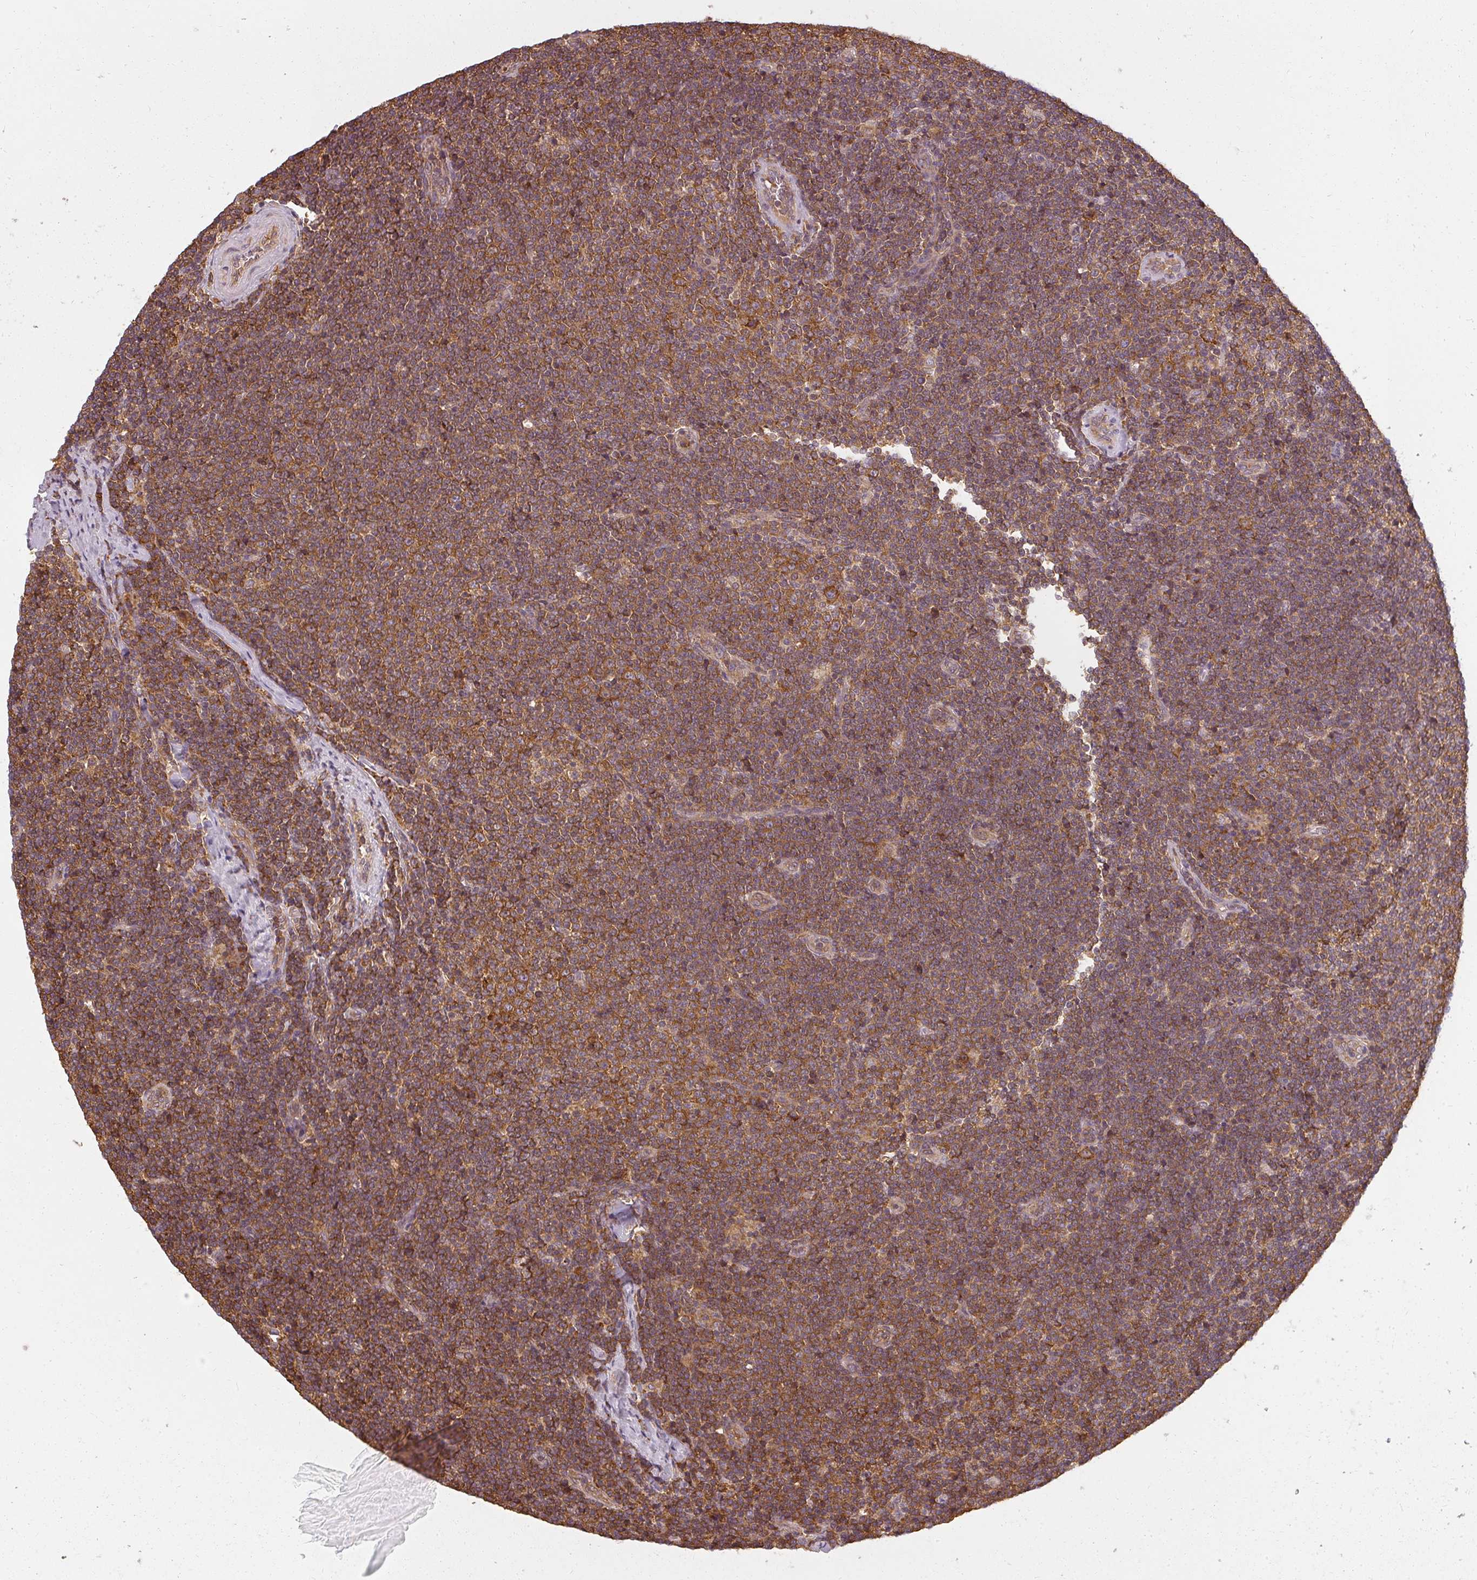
{"staining": {"intensity": "moderate", "quantity": ">75%", "location": "cytoplasmic/membranous"}, "tissue": "lymphoma", "cell_type": "Tumor cells", "image_type": "cancer", "snomed": [{"axis": "morphology", "description": "Malignant lymphoma, non-Hodgkin's type, Low grade"}, {"axis": "topography", "description": "Lymph node"}], "caption": "A medium amount of moderate cytoplasmic/membranous expression is identified in about >75% of tumor cells in lymphoma tissue.", "gene": "RPL24", "patient": {"sex": "male", "age": 48}}